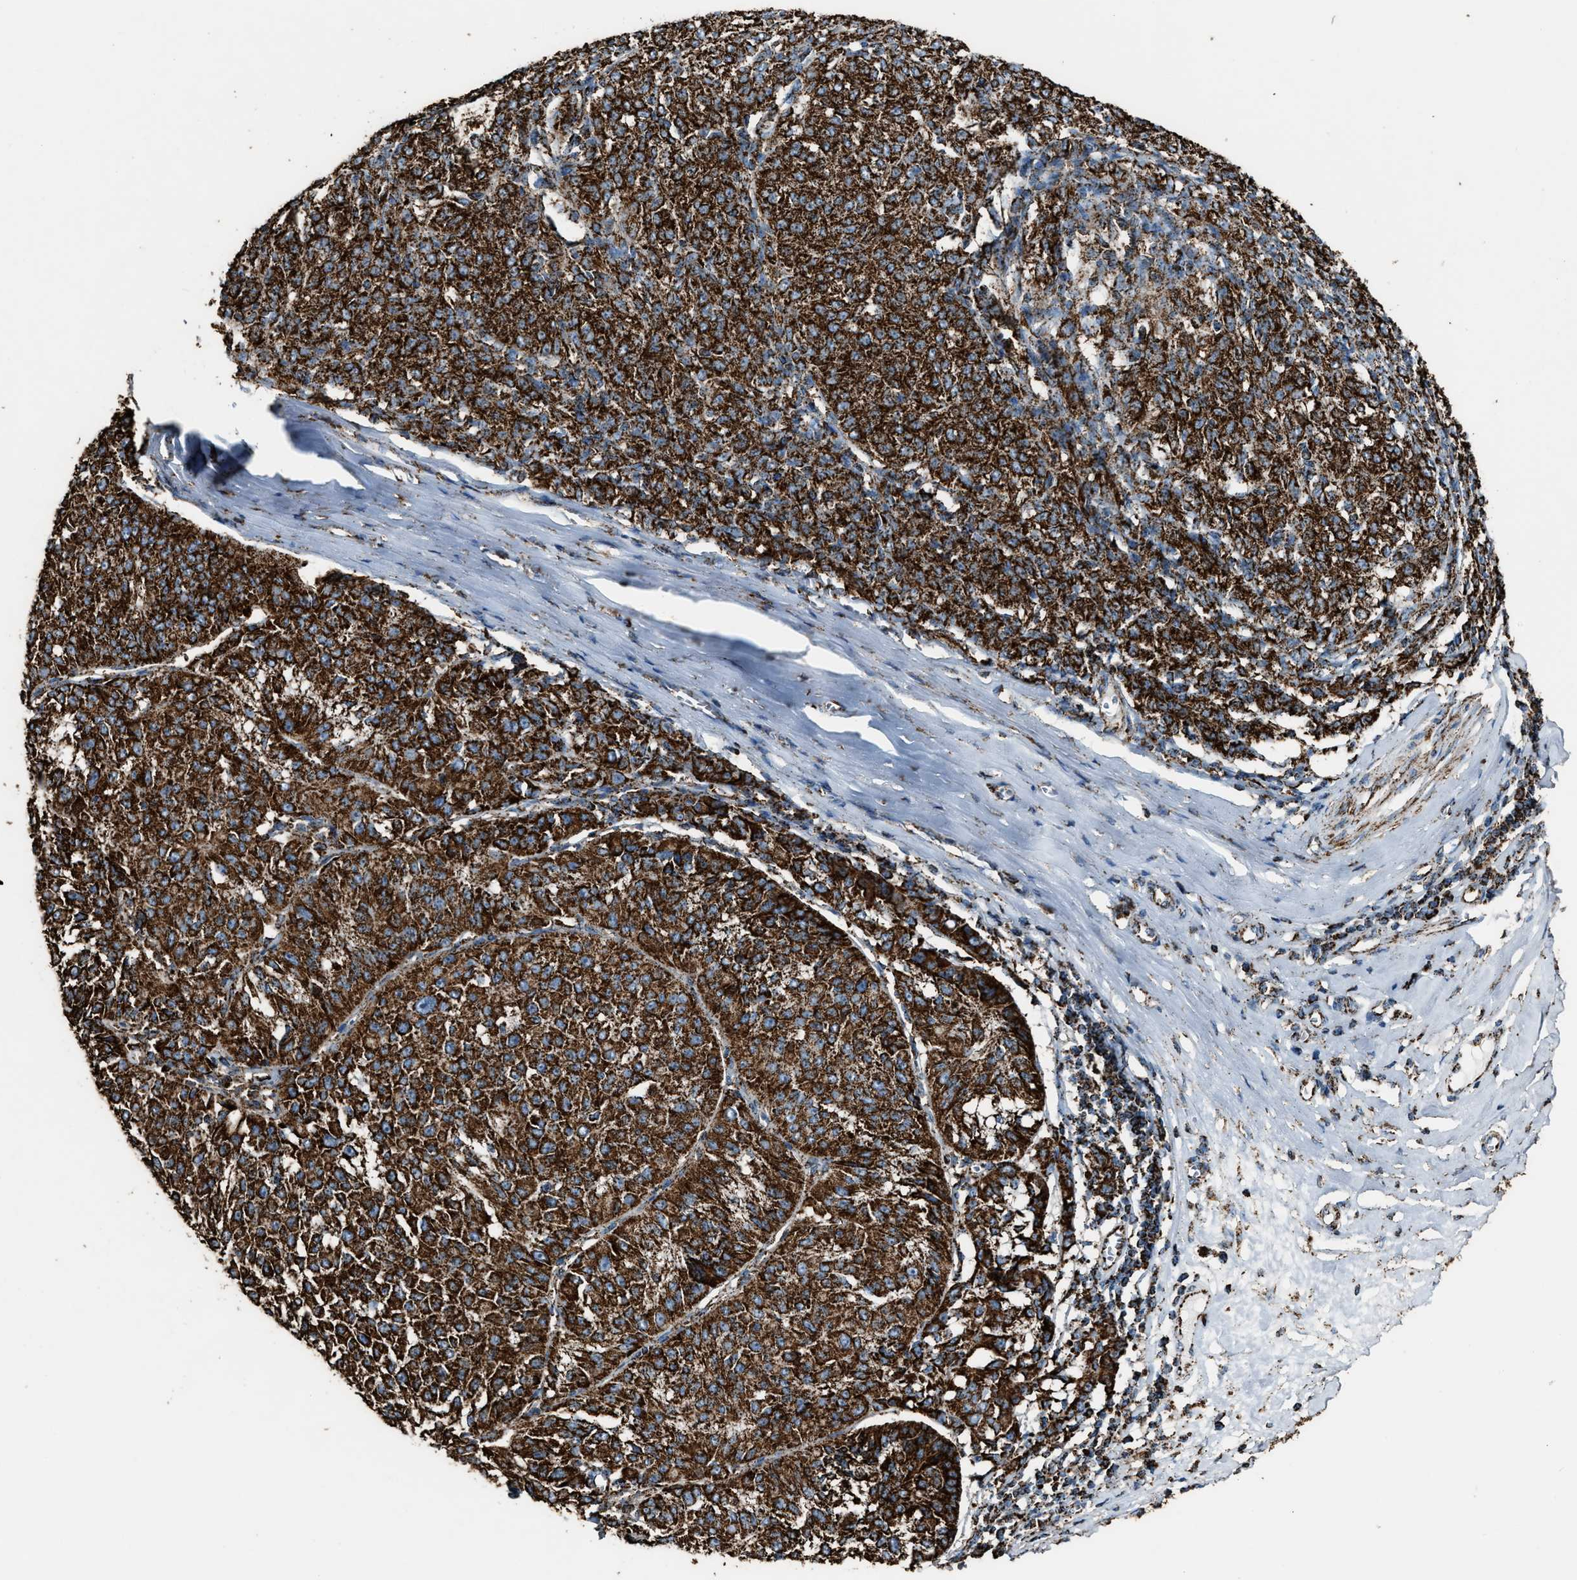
{"staining": {"intensity": "strong", "quantity": ">75%", "location": "cytoplasmic/membranous"}, "tissue": "melanoma", "cell_type": "Tumor cells", "image_type": "cancer", "snomed": [{"axis": "morphology", "description": "Malignant melanoma, NOS"}, {"axis": "topography", "description": "Skin"}], "caption": "Strong cytoplasmic/membranous staining is appreciated in about >75% of tumor cells in malignant melanoma.", "gene": "MDH2", "patient": {"sex": "female", "age": 72}}